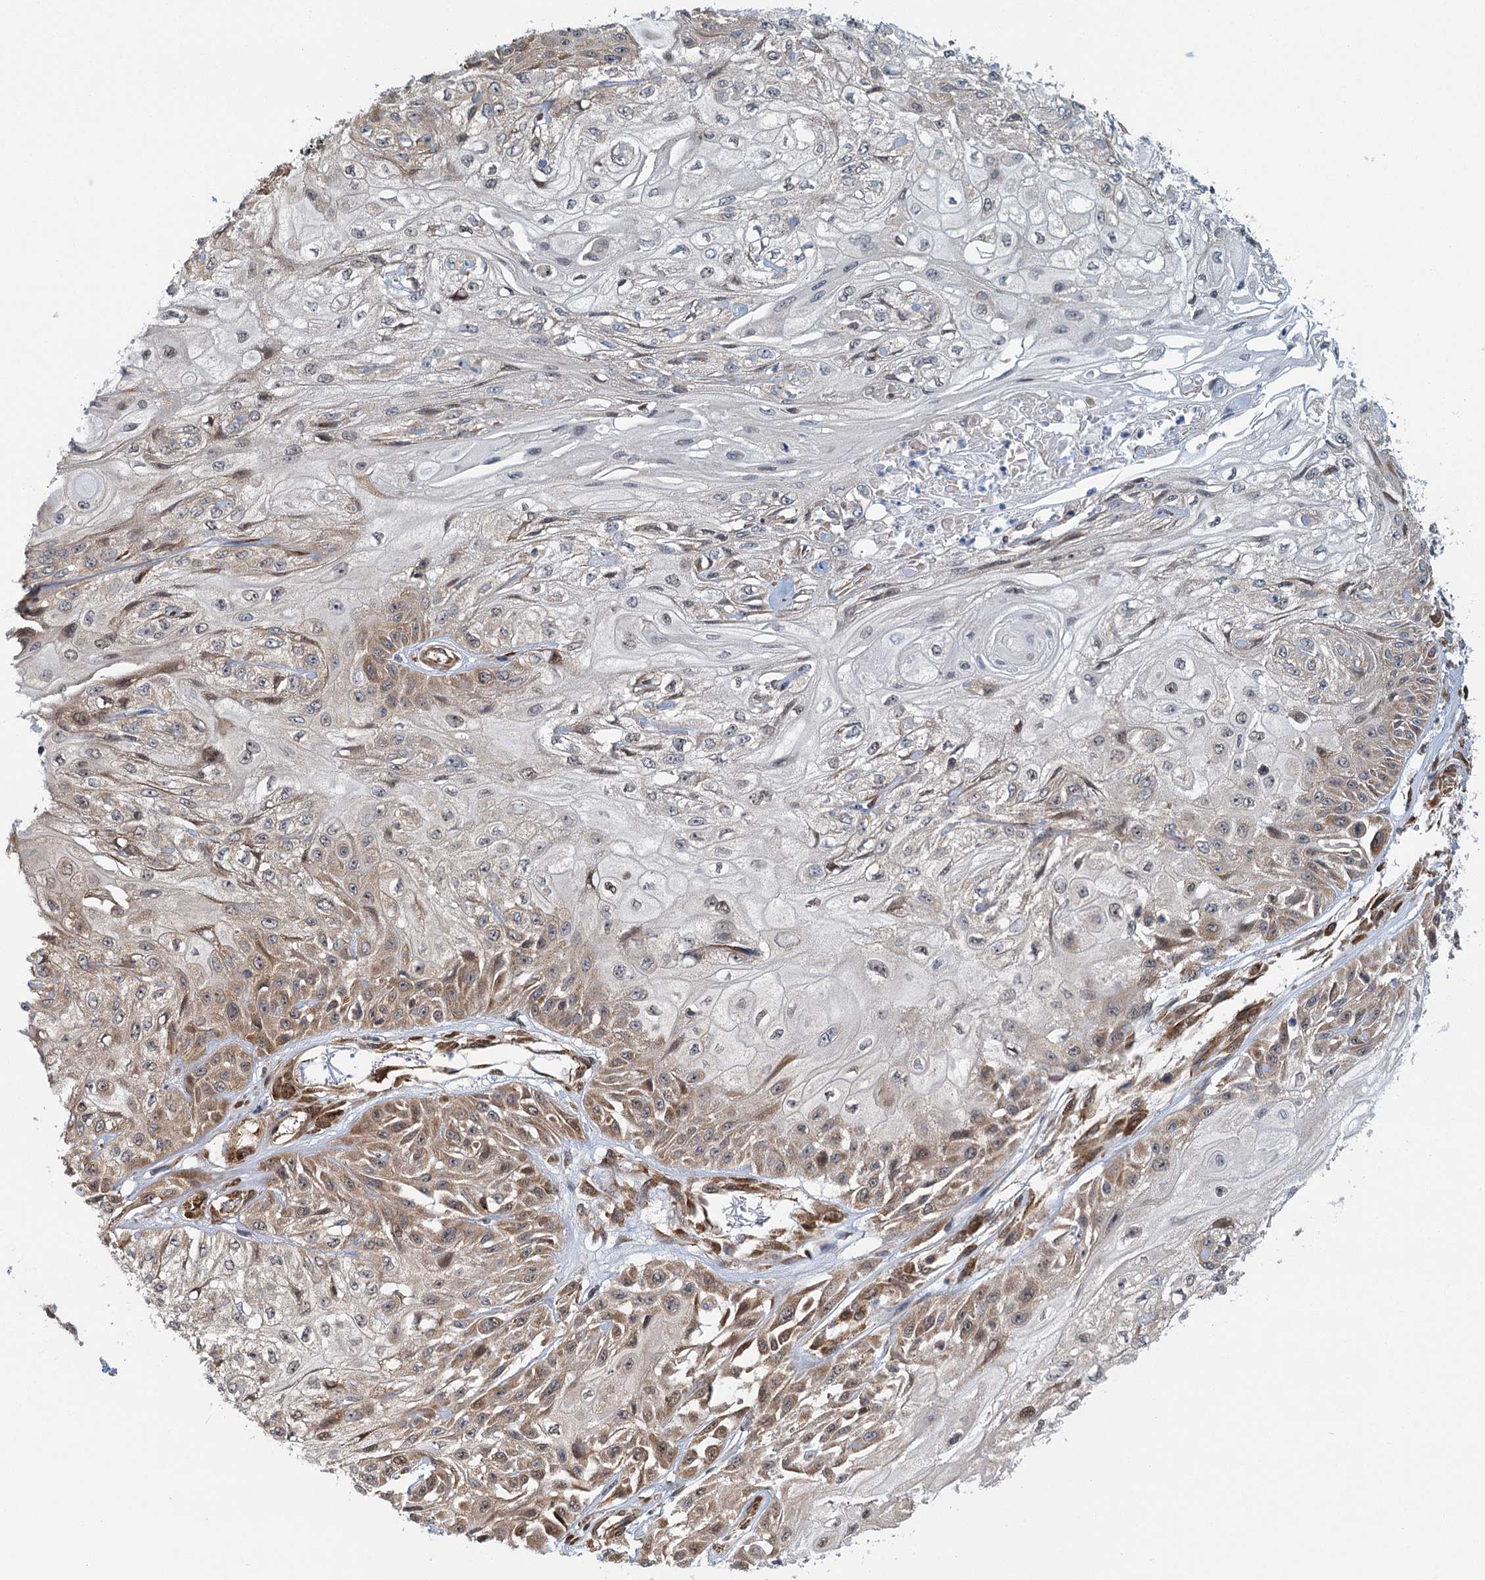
{"staining": {"intensity": "moderate", "quantity": "25%-75%", "location": "cytoplasmic/membranous,nuclear"}, "tissue": "skin cancer", "cell_type": "Tumor cells", "image_type": "cancer", "snomed": [{"axis": "morphology", "description": "Squamous cell carcinoma, NOS"}, {"axis": "morphology", "description": "Squamous cell carcinoma, metastatic, NOS"}, {"axis": "topography", "description": "Skin"}, {"axis": "topography", "description": "Lymph node"}], "caption": "IHC (DAB) staining of human skin cancer (metastatic squamous cell carcinoma) displays moderate cytoplasmic/membranous and nuclear protein positivity in approximately 25%-75% of tumor cells.", "gene": "GPATCH11", "patient": {"sex": "male", "age": 75}}